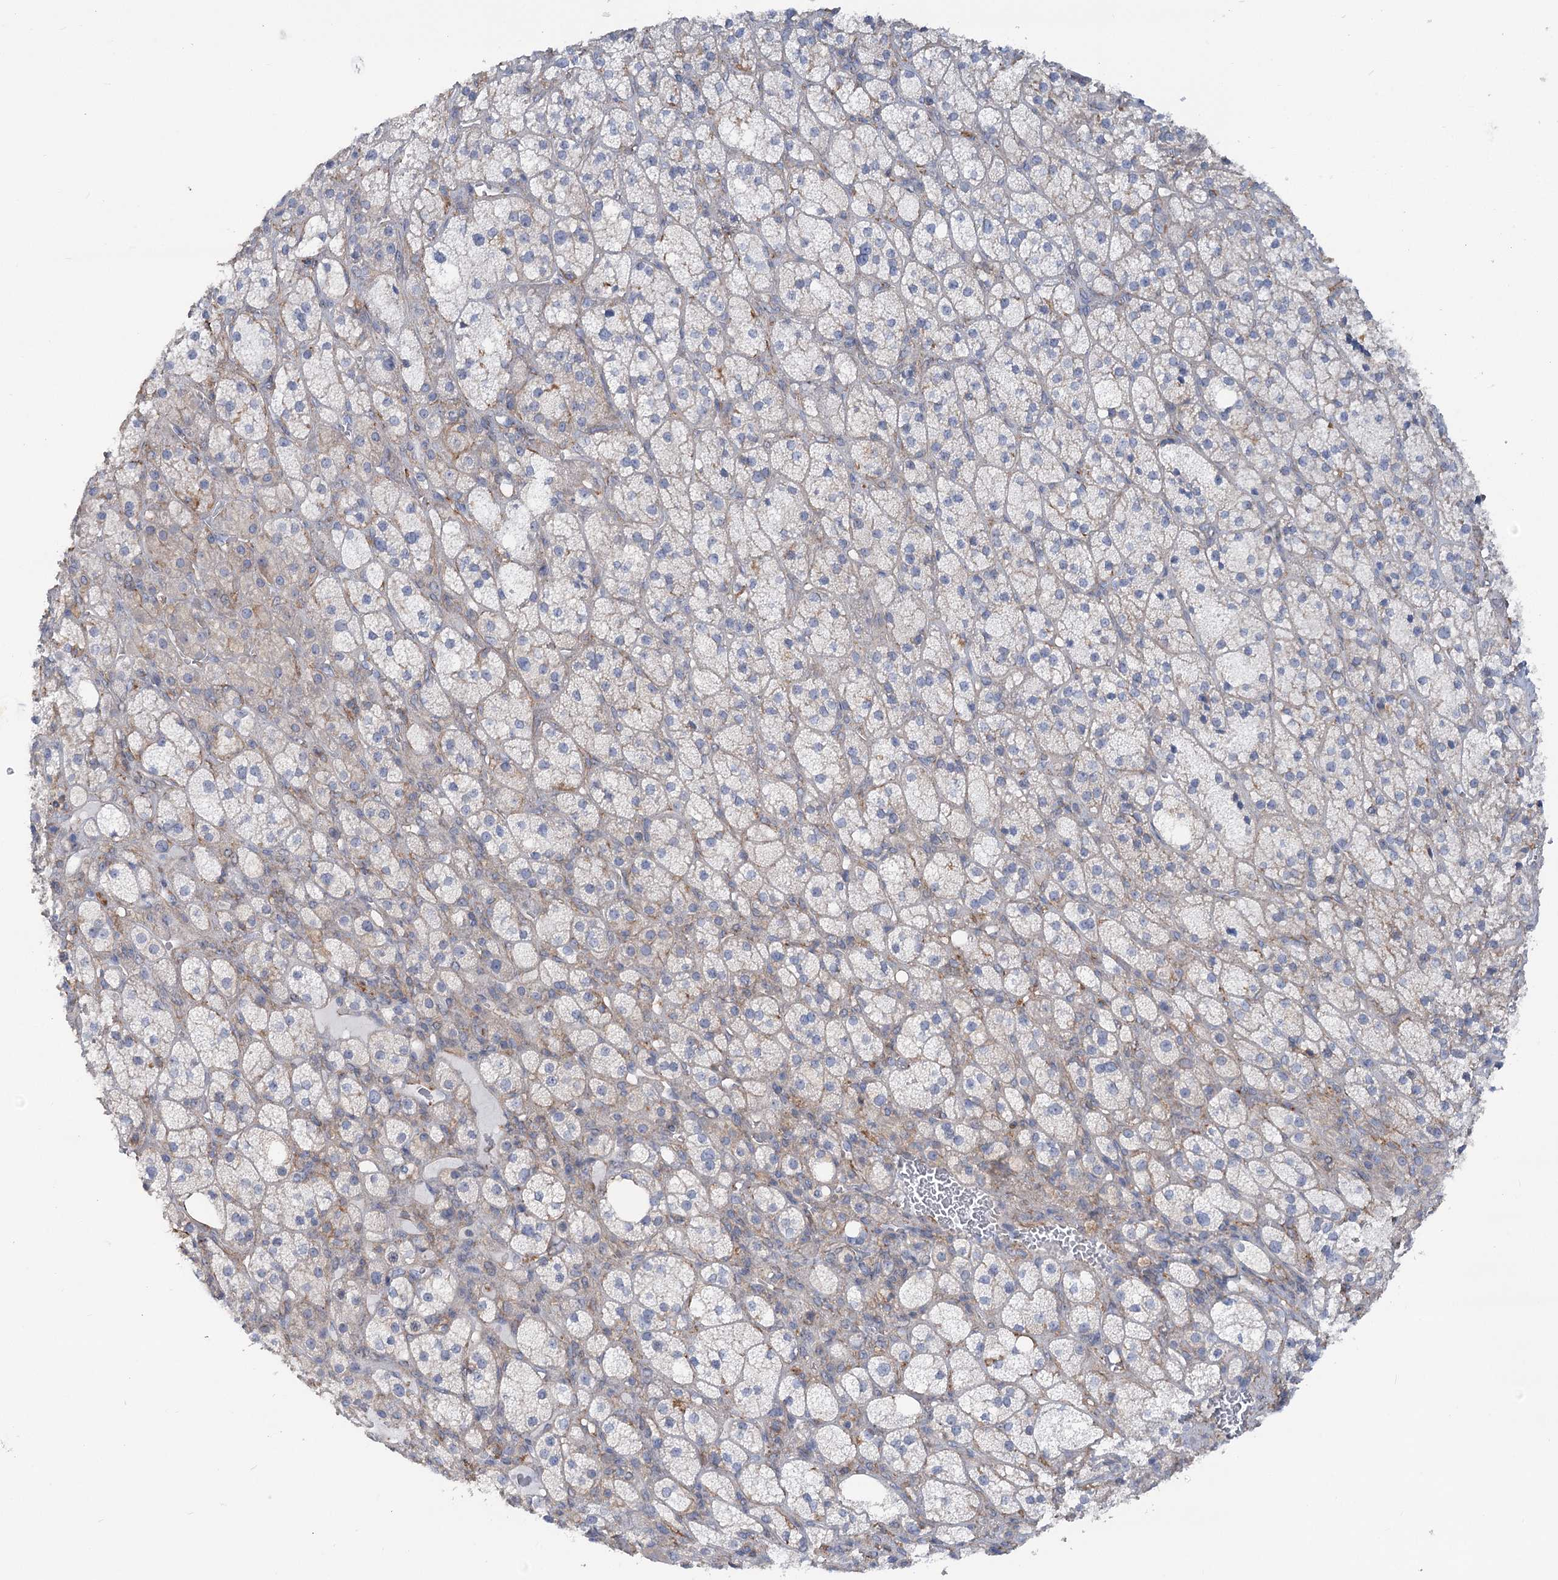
{"staining": {"intensity": "weak", "quantity": "<25%", "location": "cytoplasmic/membranous"}, "tissue": "adrenal gland", "cell_type": "Glandular cells", "image_type": "normal", "snomed": [{"axis": "morphology", "description": "Normal tissue, NOS"}, {"axis": "topography", "description": "Adrenal gland"}], "caption": "This is an immunohistochemistry photomicrograph of normal adrenal gland. There is no expression in glandular cells.", "gene": "LARP1B", "patient": {"sex": "male", "age": 61}}